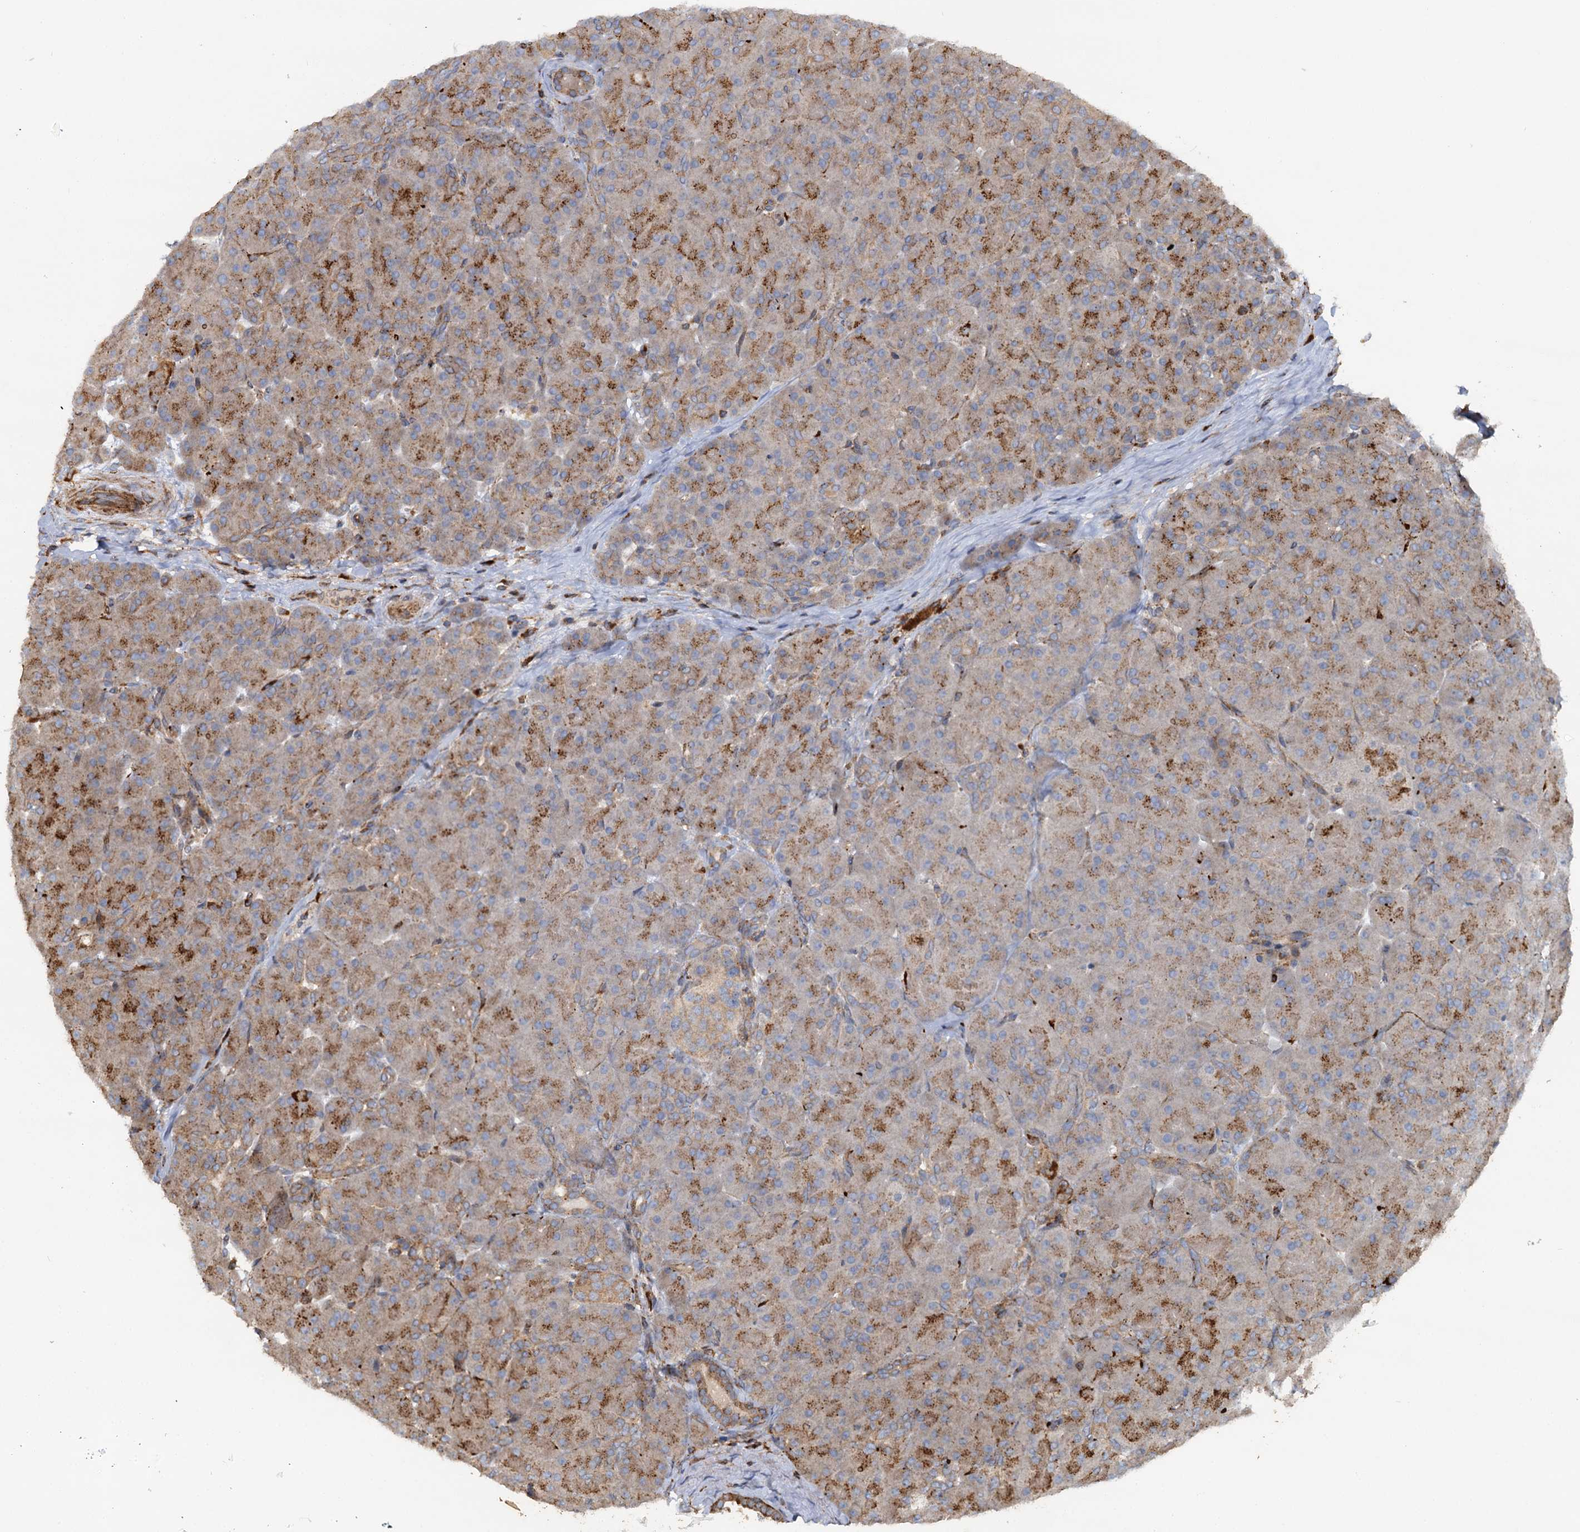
{"staining": {"intensity": "moderate", "quantity": ">75%", "location": "cytoplasmic/membranous"}, "tissue": "pancreas", "cell_type": "Exocrine glandular cells", "image_type": "normal", "snomed": [{"axis": "morphology", "description": "Normal tissue, NOS"}, {"axis": "topography", "description": "Pancreas"}], "caption": "Human pancreas stained for a protein (brown) shows moderate cytoplasmic/membranous positive expression in approximately >75% of exocrine glandular cells.", "gene": "WDR73", "patient": {"sex": "male", "age": 66}}